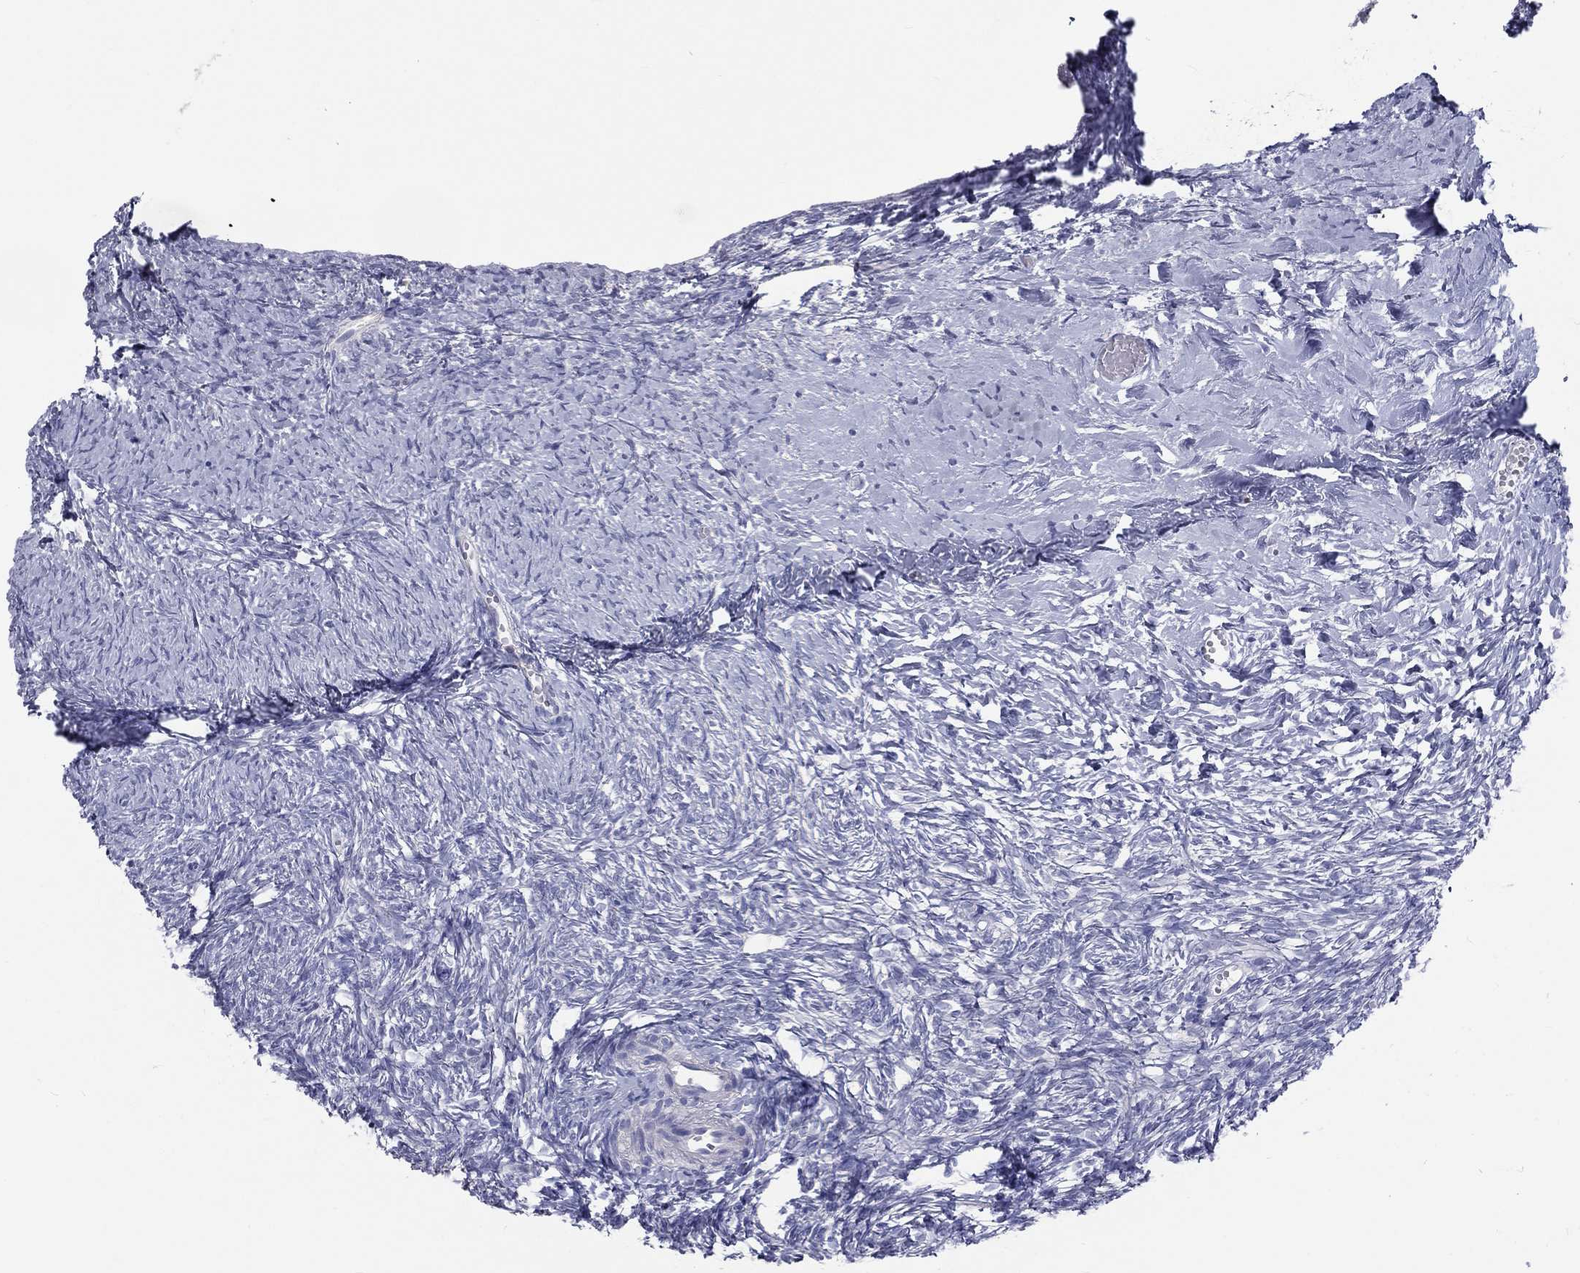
{"staining": {"intensity": "negative", "quantity": "none", "location": "none"}, "tissue": "ovary", "cell_type": "Ovarian stroma cells", "image_type": "normal", "snomed": [{"axis": "morphology", "description": "Normal tissue, NOS"}, {"axis": "topography", "description": "Ovary"}], "caption": "Immunohistochemical staining of benign ovary displays no significant staining in ovarian stroma cells.", "gene": "DNALI1", "patient": {"sex": "female", "age": 43}}